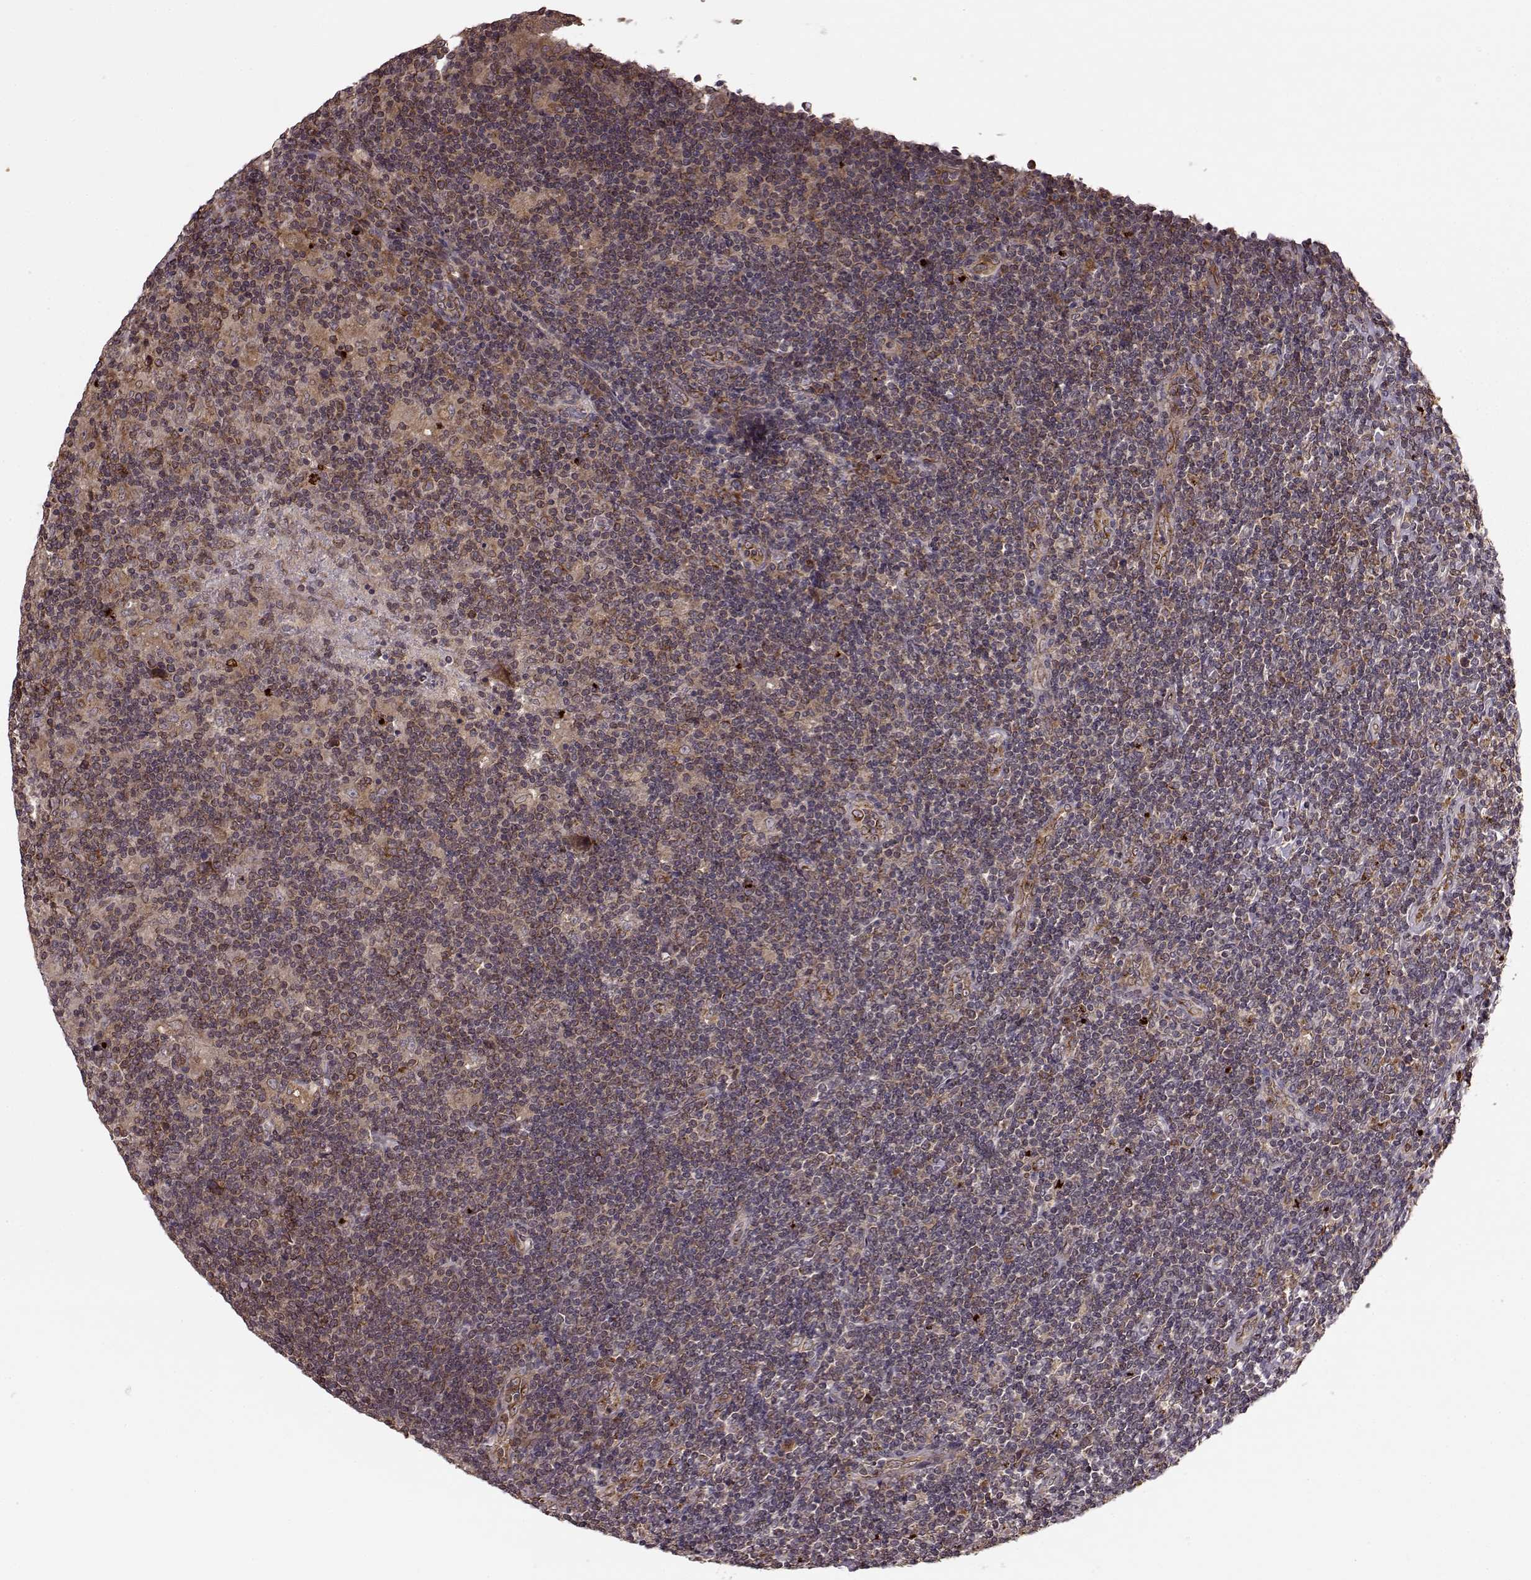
{"staining": {"intensity": "weak", "quantity": ">75%", "location": "cytoplasmic/membranous"}, "tissue": "lymphoma", "cell_type": "Tumor cells", "image_type": "cancer", "snomed": [{"axis": "morphology", "description": "Hodgkin's disease, NOS"}, {"axis": "topography", "description": "Lymph node"}], "caption": "Lymphoma stained for a protein exhibits weak cytoplasmic/membranous positivity in tumor cells.", "gene": "YIPF5", "patient": {"sex": "male", "age": 40}}